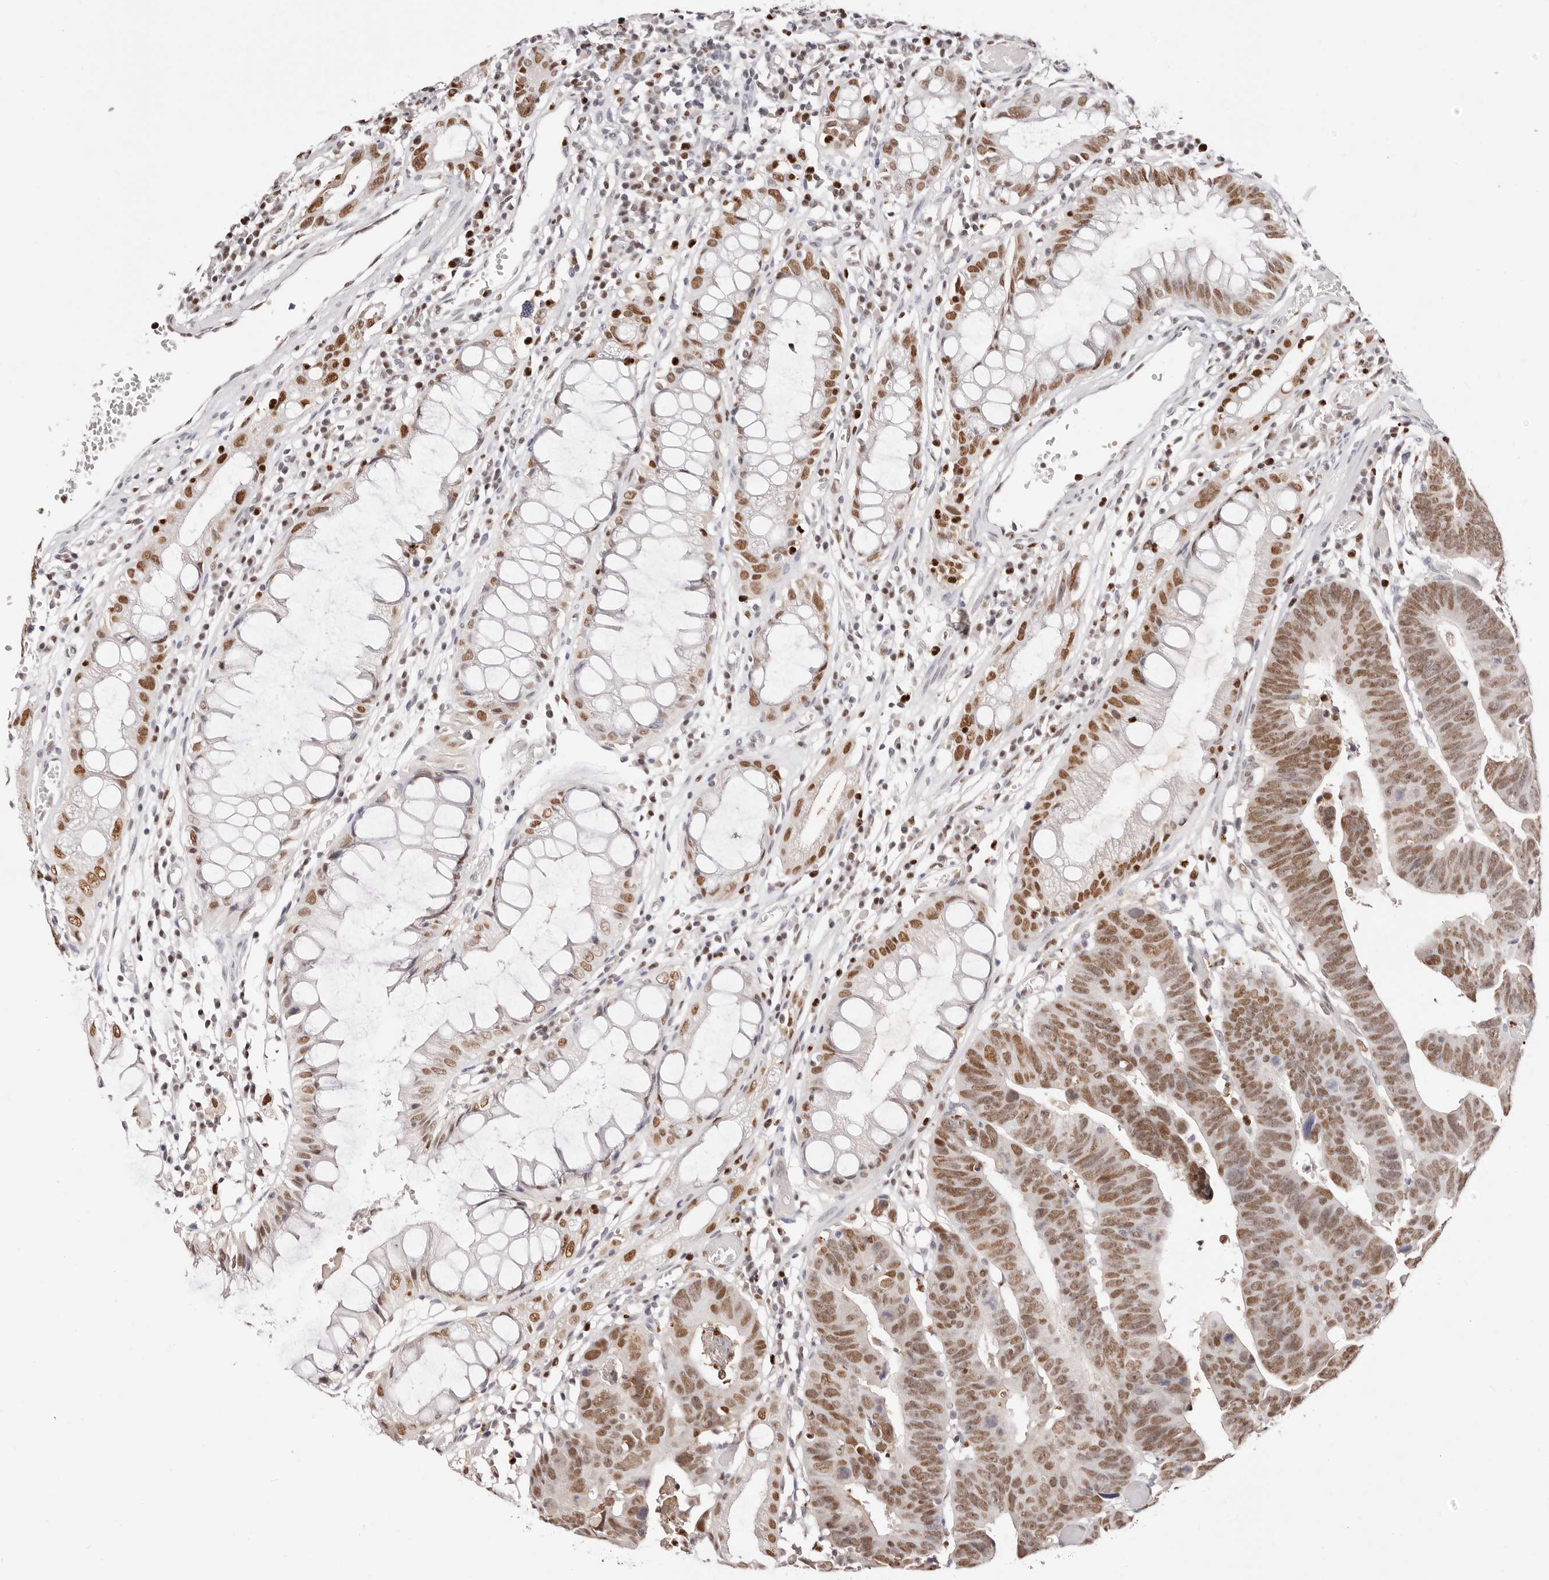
{"staining": {"intensity": "moderate", "quantity": ">75%", "location": "nuclear"}, "tissue": "colorectal cancer", "cell_type": "Tumor cells", "image_type": "cancer", "snomed": [{"axis": "morphology", "description": "Adenocarcinoma, NOS"}, {"axis": "topography", "description": "Rectum"}], "caption": "A photomicrograph of human adenocarcinoma (colorectal) stained for a protein exhibits moderate nuclear brown staining in tumor cells.", "gene": "TKT", "patient": {"sex": "female", "age": 65}}